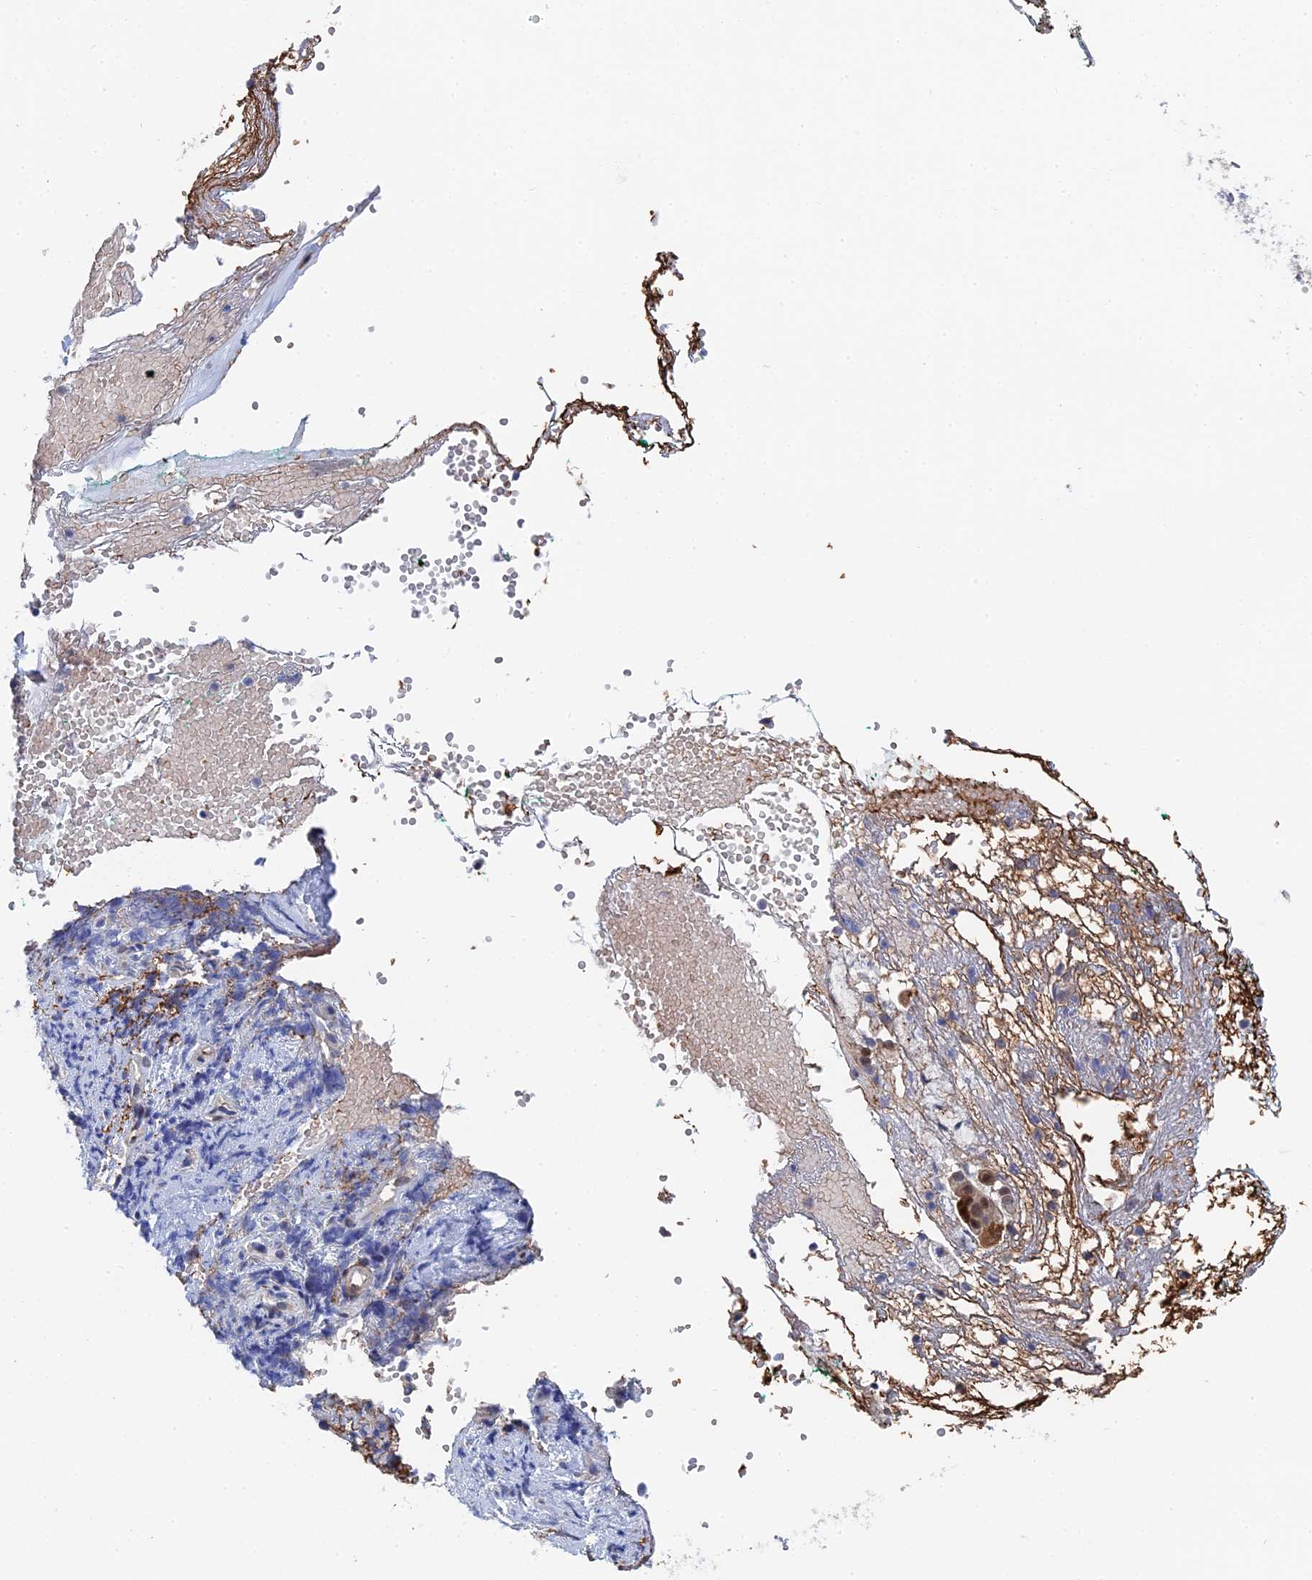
{"staining": {"intensity": "weak", "quantity": "25%-75%", "location": "cytoplasmic/membranous"}, "tissue": "adipose tissue", "cell_type": "Adipocytes", "image_type": "normal", "snomed": [{"axis": "morphology", "description": "Normal tissue, NOS"}, {"axis": "morphology", "description": "Basal cell carcinoma"}, {"axis": "topography", "description": "Cartilage tissue"}, {"axis": "topography", "description": "Nasopharynx"}, {"axis": "topography", "description": "Oral tissue"}], "caption": "Immunohistochemical staining of benign adipose tissue exhibits 25%-75% levels of weak cytoplasmic/membranous protein positivity in about 25%-75% of adipocytes. The staining was performed using DAB (3,3'-diaminobenzidine), with brown indicating positive protein expression. Nuclei are stained blue with hematoxylin.", "gene": "MTHFSD", "patient": {"sex": "female", "age": 77}}